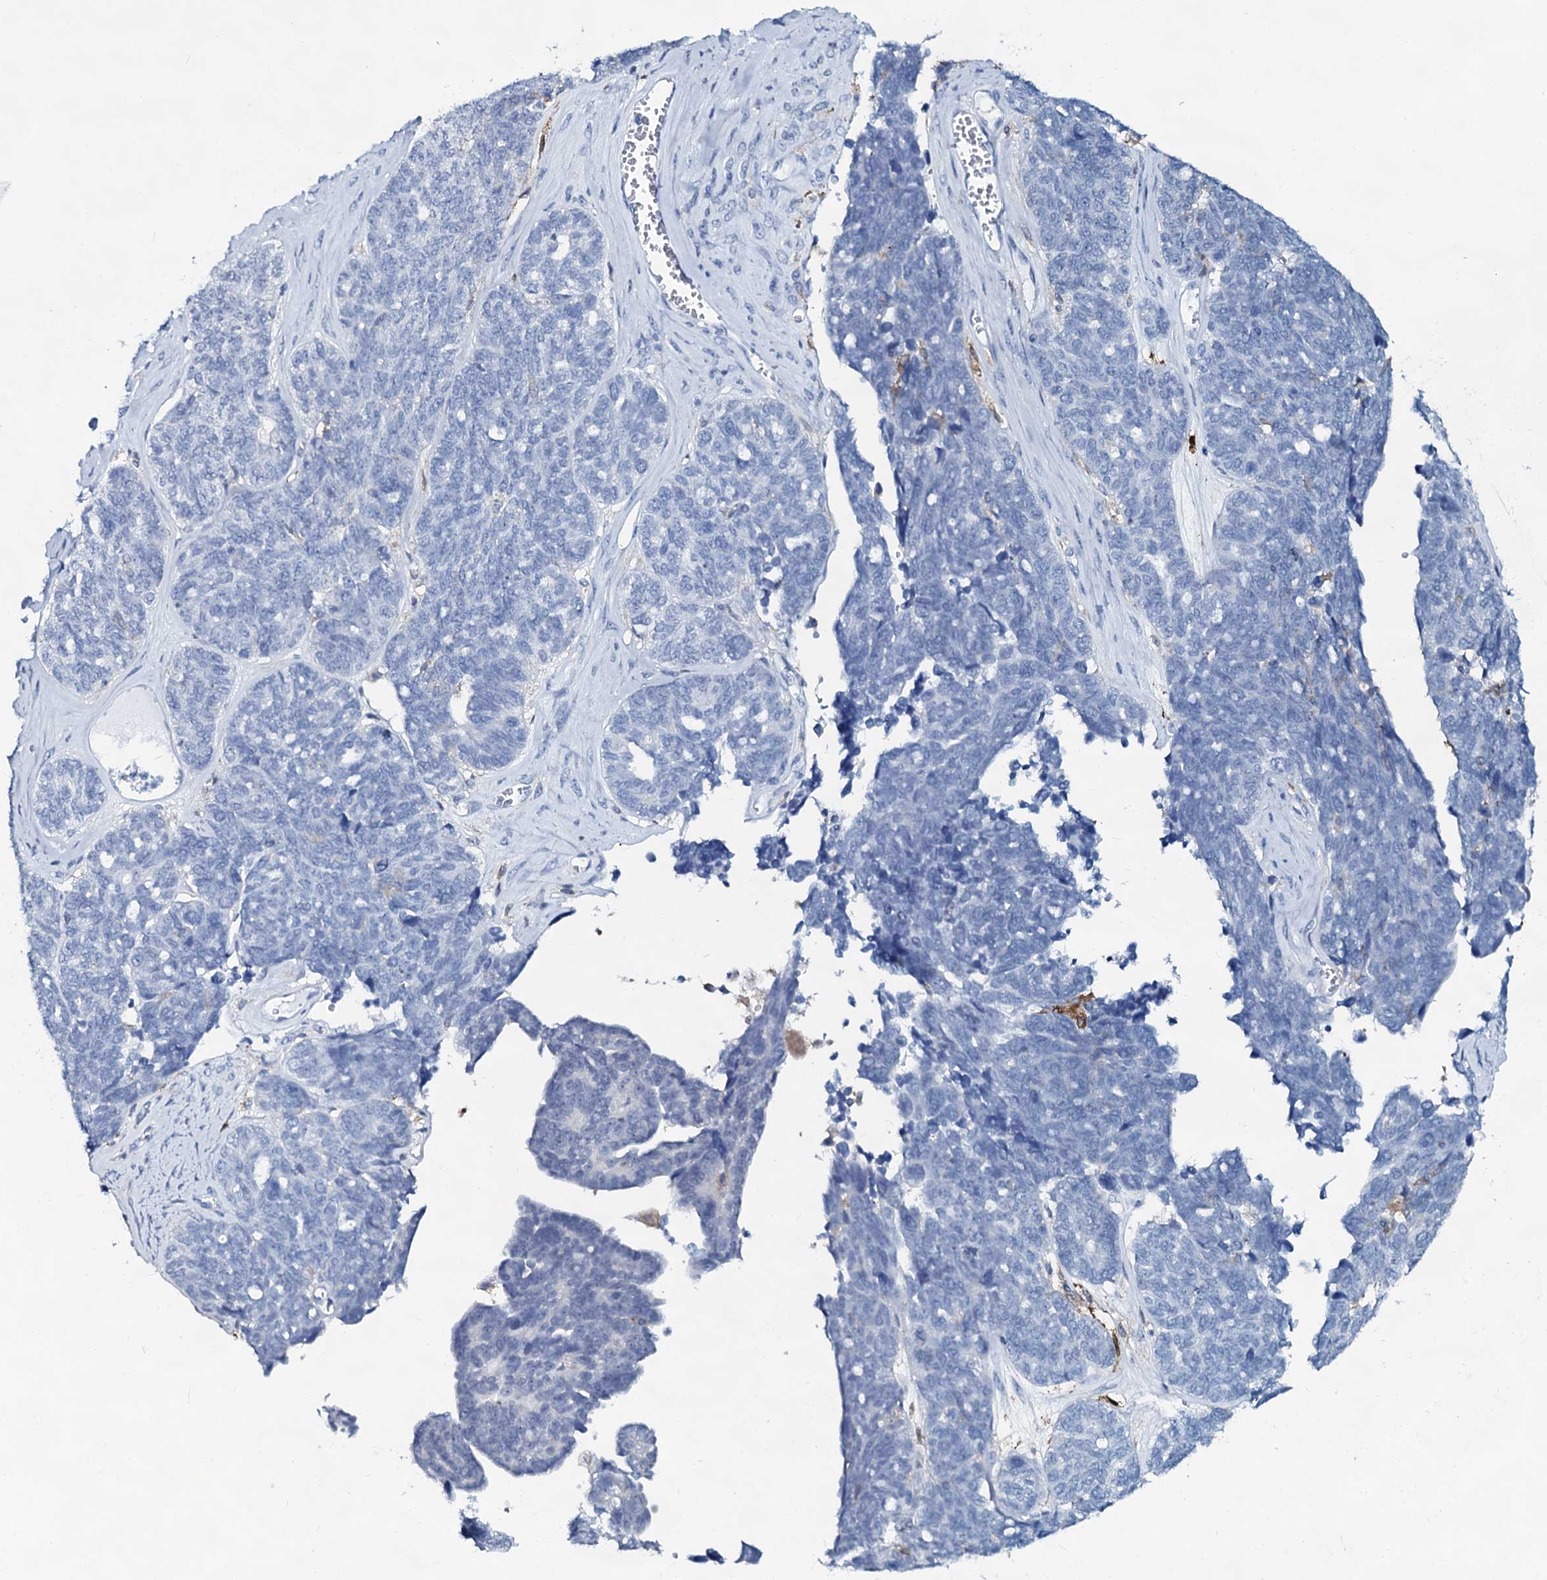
{"staining": {"intensity": "negative", "quantity": "none", "location": "none"}, "tissue": "ovarian cancer", "cell_type": "Tumor cells", "image_type": "cancer", "snomed": [{"axis": "morphology", "description": "Cystadenocarcinoma, serous, NOS"}, {"axis": "topography", "description": "Ovary"}], "caption": "High magnification brightfield microscopy of ovarian cancer stained with DAB (3,3'-diaminobenzidine) (brown) and counterstained with hematoxylin (blue): tumor cells show no significant staining.", "gene": "SLC4A7", "patient": {"sex": "female", "age": 79}}